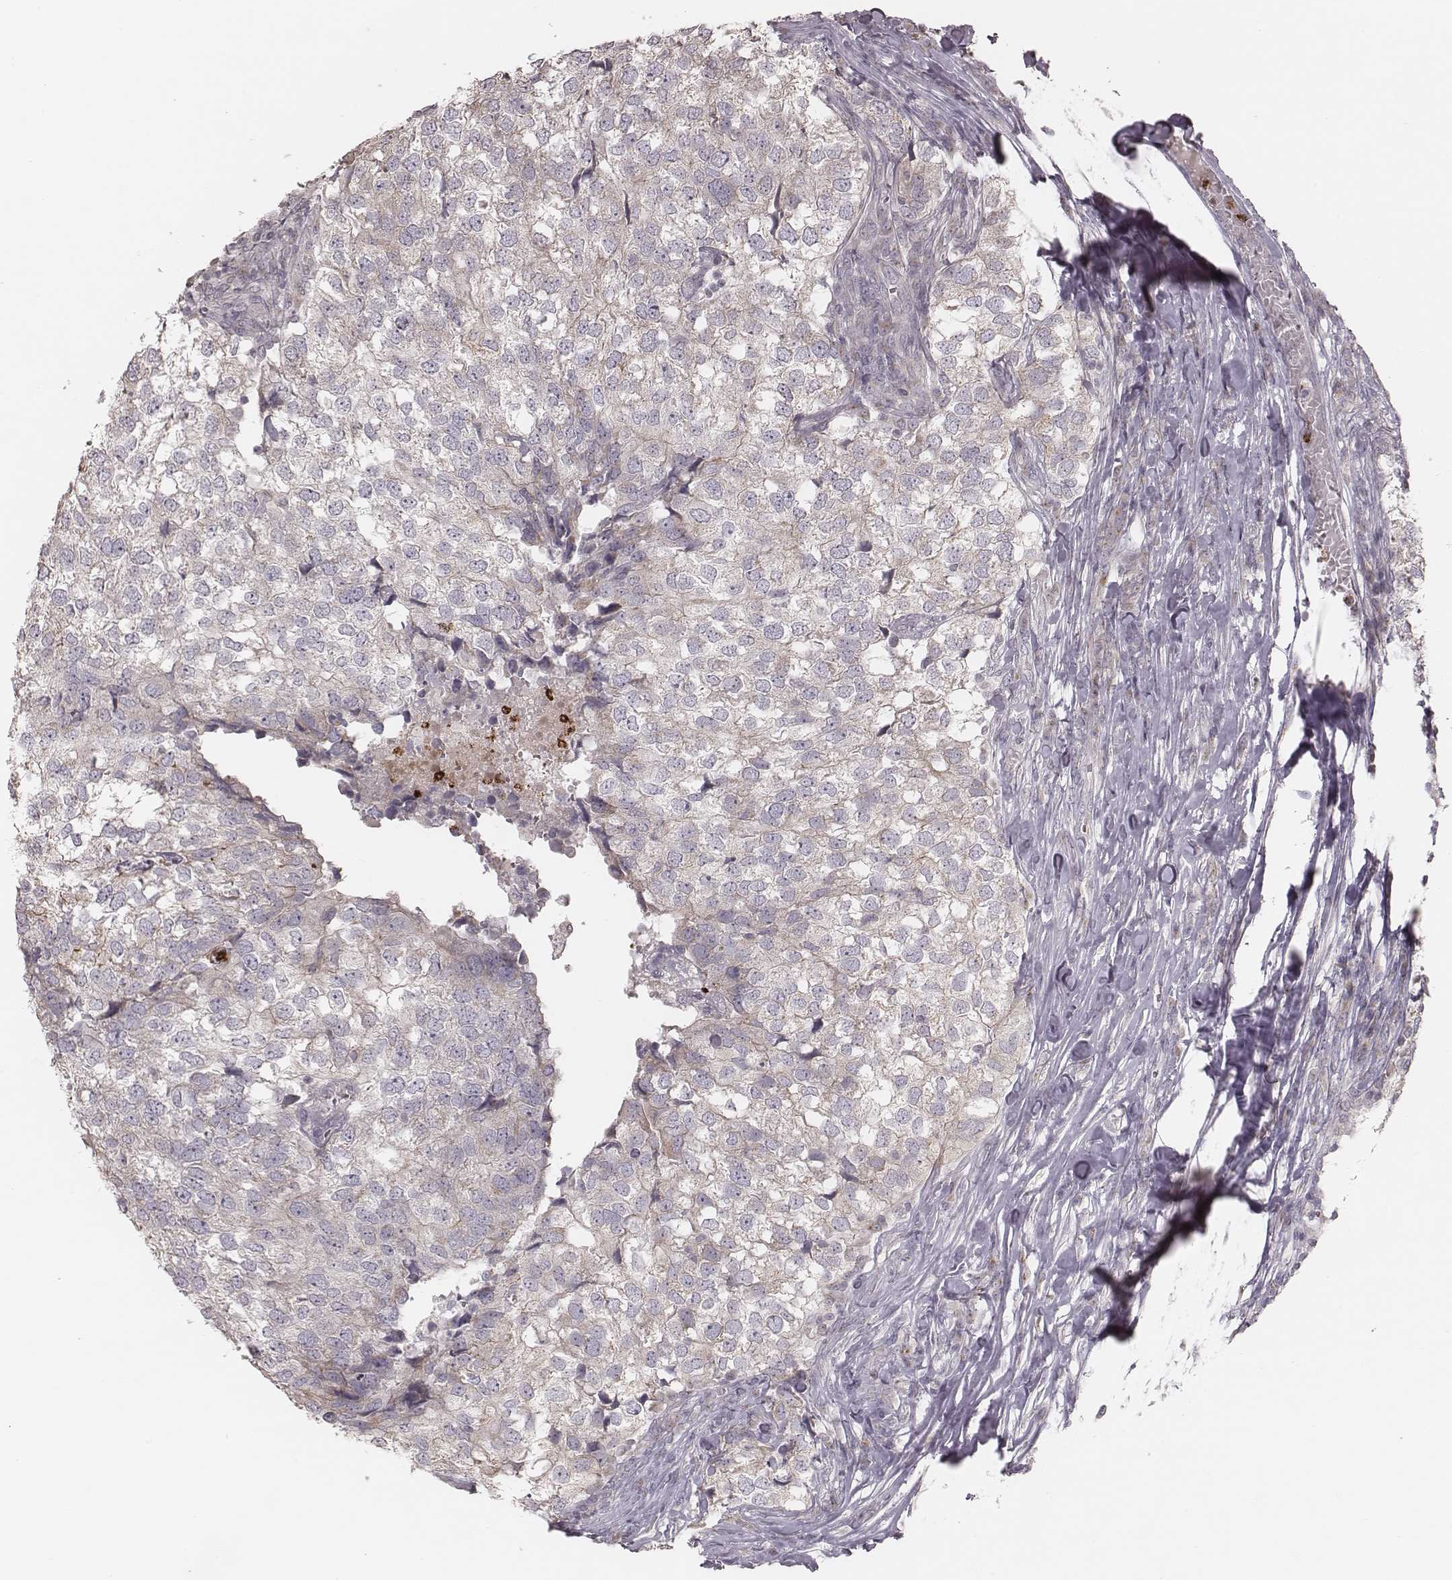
{"staining": {"intensity": "weak", "quantity": "<25%", "location": "cytoplasmic/membranous"}, "tissue": "breast cancer", "cell_type": "Tumor cells", "image_type": "cancer", "snomed": [{"axis": "morphology", "description": "Duct carcinoma"}, {"axis": "topography", "description": "Breast"}], "caption": "This photomicrograph is of breast cancer stained with immunohistochemistry (IHC) to label a protein in brown with the nuclei are counter-stained blue. There is no expression in tumor cells. (DAB (3,3'-diaminobenzidine) immunohistochemistry (IHC) with hematoxylin counter stain).", "gene": "ABCA7", "patient": {"sex": "female", "age": 30}}